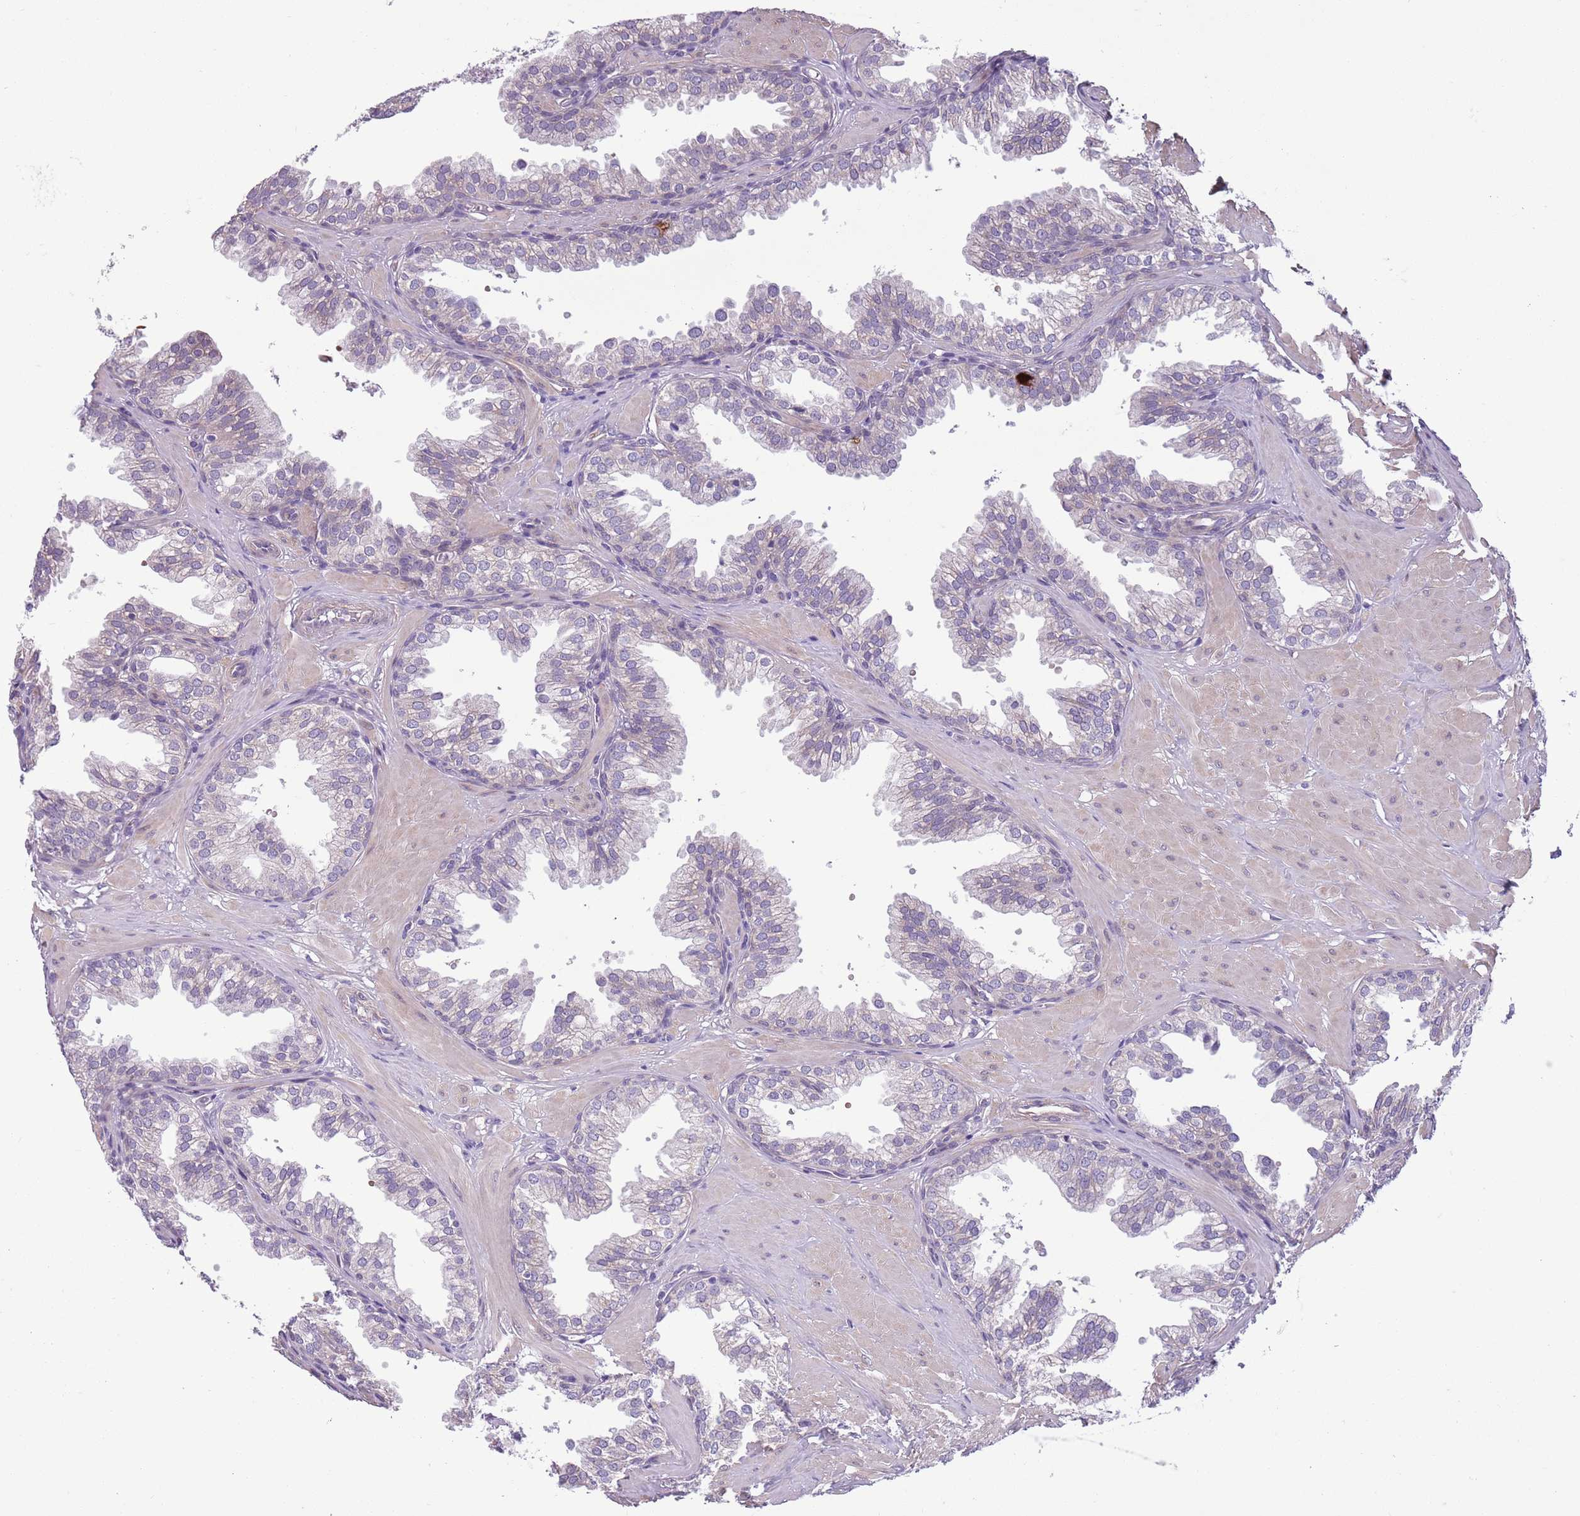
{"staining": {"intensity": "negative", "quantity": "none", "location": "none"}, "tissue": "prostate", "cell_type": "Glandular cells", "image_type": "normal", "snomed": [{"axis": "morphology", "description": "Normal tissue, NOS"}, {"axis": "topography", "description": "Prostate"}, {"axis": "topography", "description": "Peripheral nerve tissue"}], "caption": "This is an IHC micrograph of unremarkable human prostate. There is no expression in glandular cells.", "gene": "ADCY7", "patient": {"sex": "male", "age": 55}}